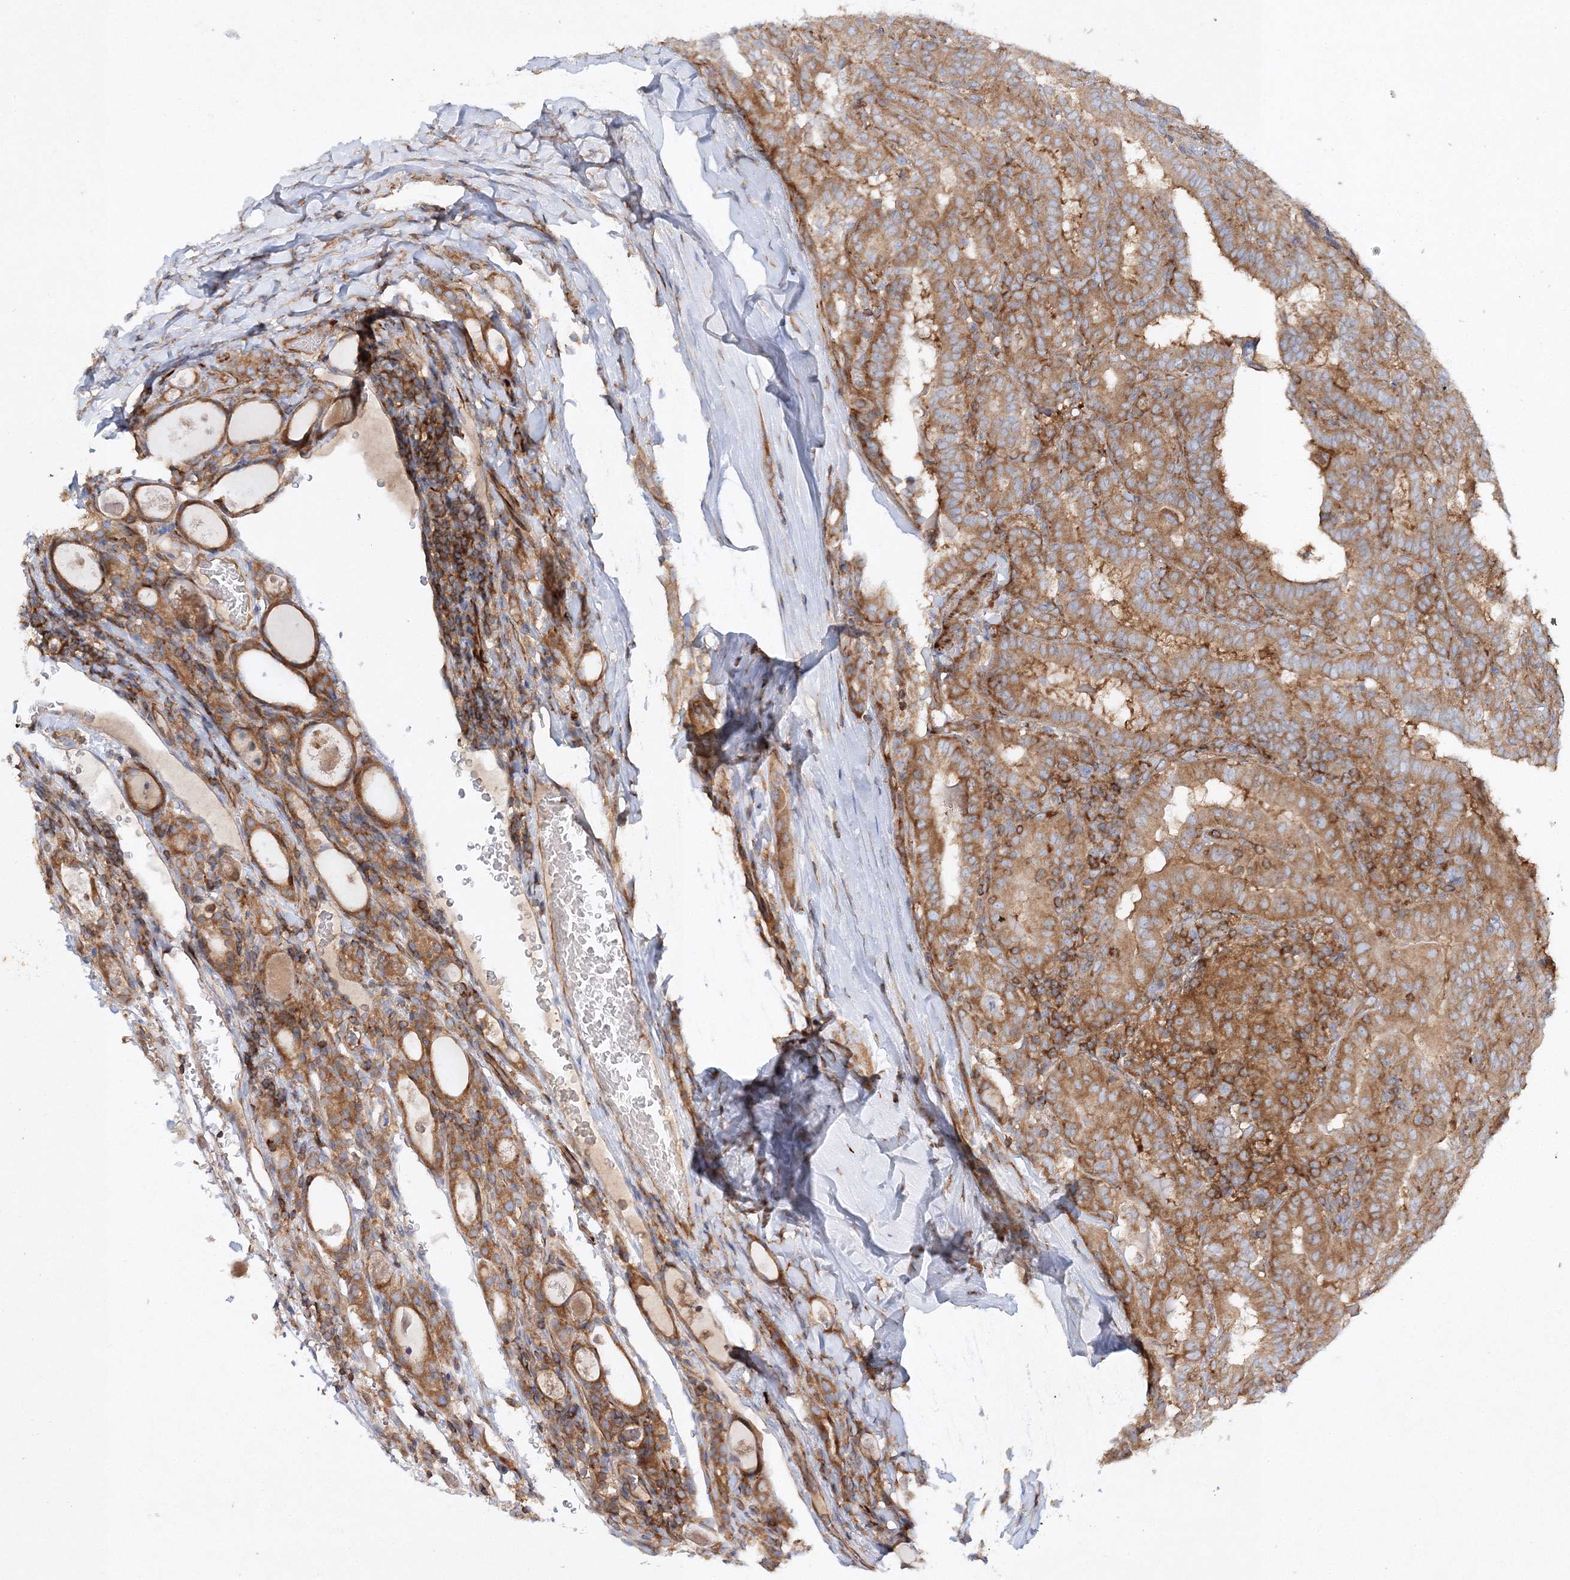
{"staining": {"intensity": "moderate", "quantity": ">75%", "location": "cytoplasmic/membranous"}, "tissue": "thyroid cancer", "cell_type": "Tumor cells", "image_type": "cancer", "snomed": [{"axis": "morphology", "description": "Papillary adenocarcinoma, NOS"}, {"axis": "topography", "description": "Thyroid gland"}], "caption": "Immunohistochemistry (IHC) photomicrograph of thyroid papillary adenocarcinoma stained for a protein (brown), which demonstrates medium levels of moderate cytoplasmic/membranous expression in about >75% of tumor cells.", "gene": "WDR37", "patient": {"sex": "female", "age": 72}}